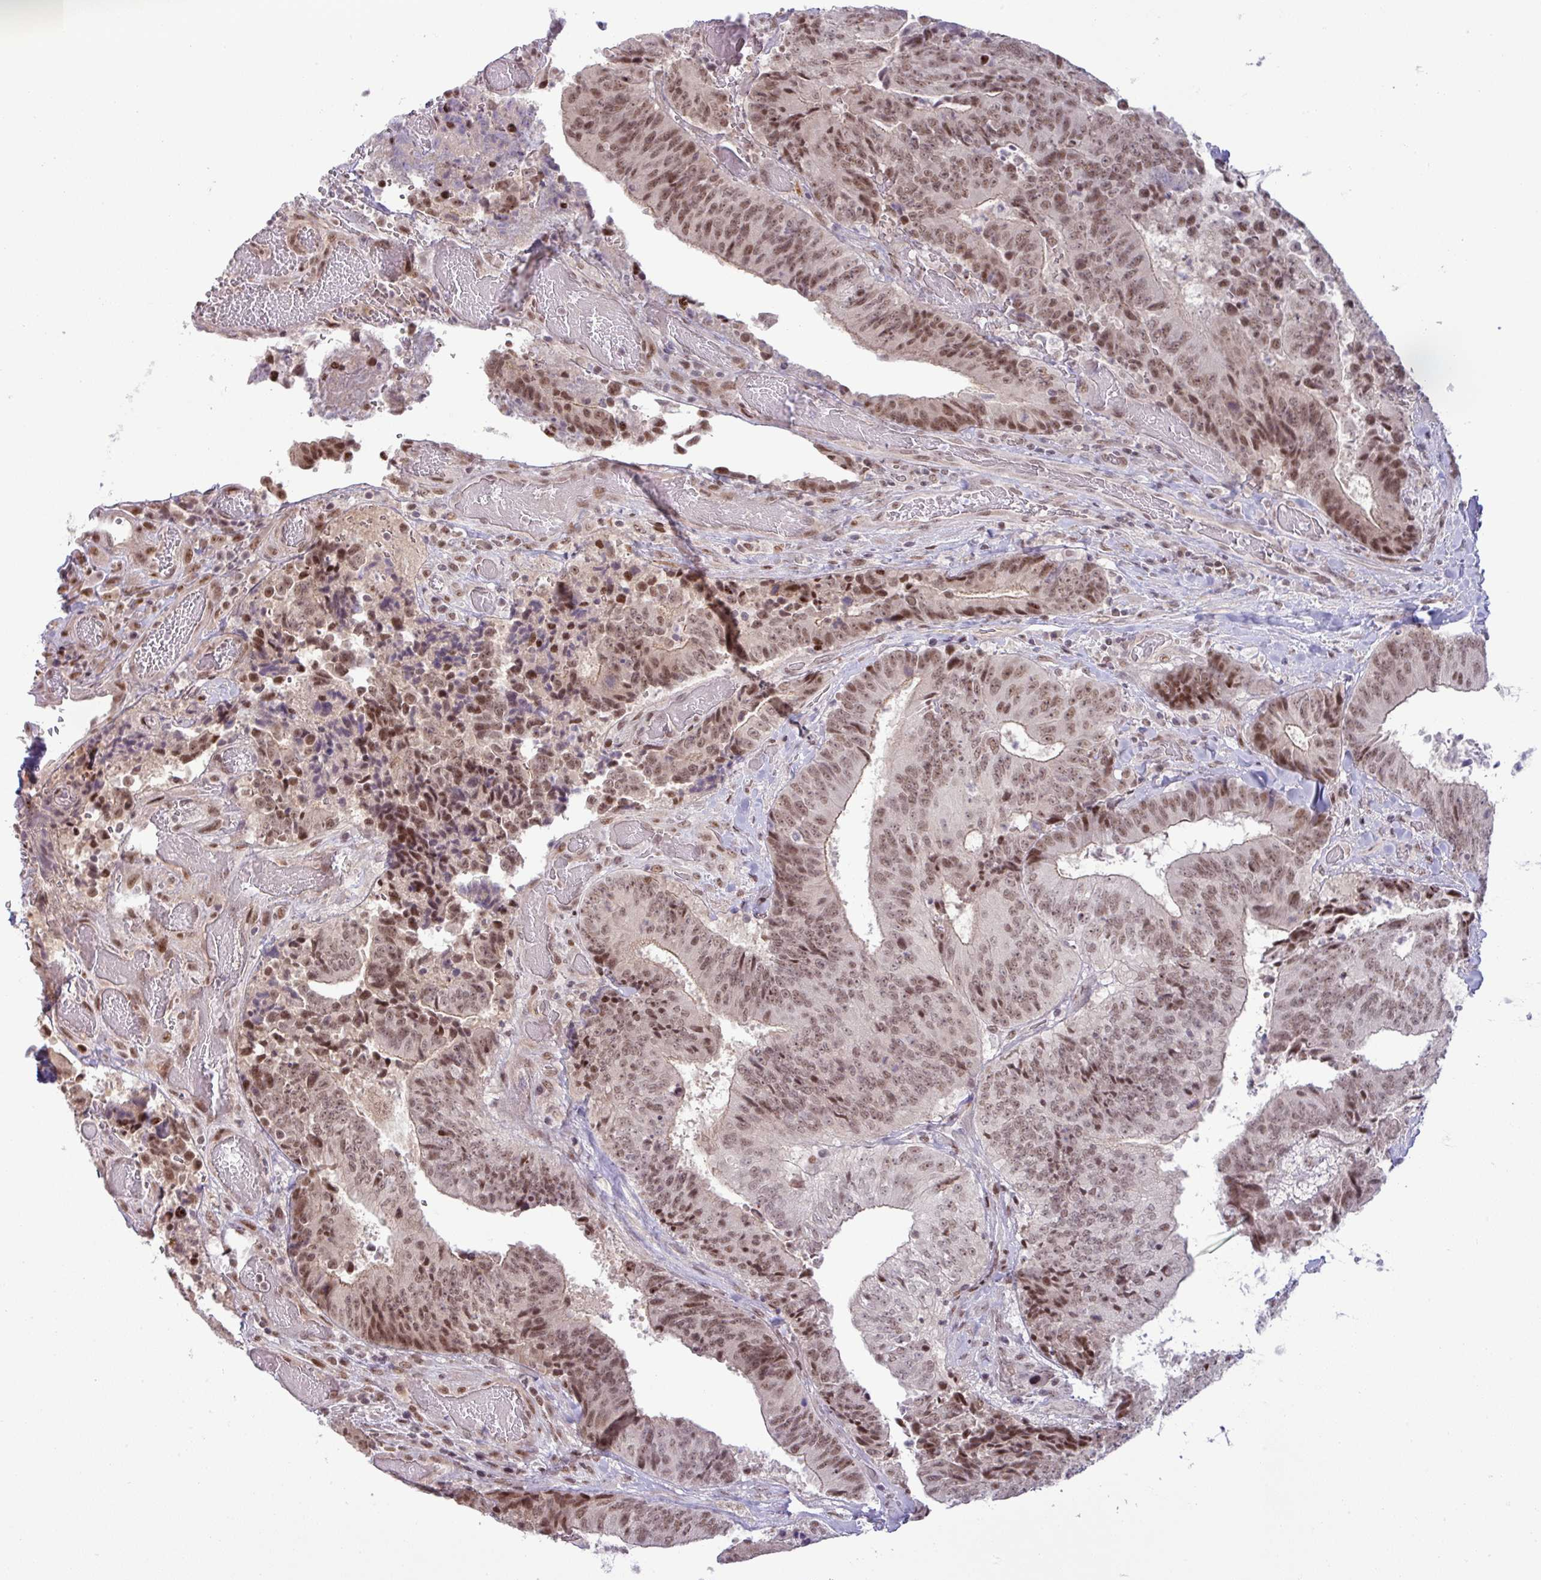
{"staining": {"intensity": "moderate", "quantity": ">75%", "location": "nuclear"}, "tissue": "colorectal cancer", "cell_type": "Tumor cells", "image_type": "cancer", "snomed": [{"axis": "morphology", "description": "Adenocarcinoma, NOS"}, {"axis": "topography", "description": "Rectum"}], "caption": "Brown immunohistochemical staining in adenocarcinoma (colorectal) demonstrates moderate nuclear staining in about >75% of tumor cells.", "gene": "PTPN20", "patient": {"sex": "male", "age": 72}}